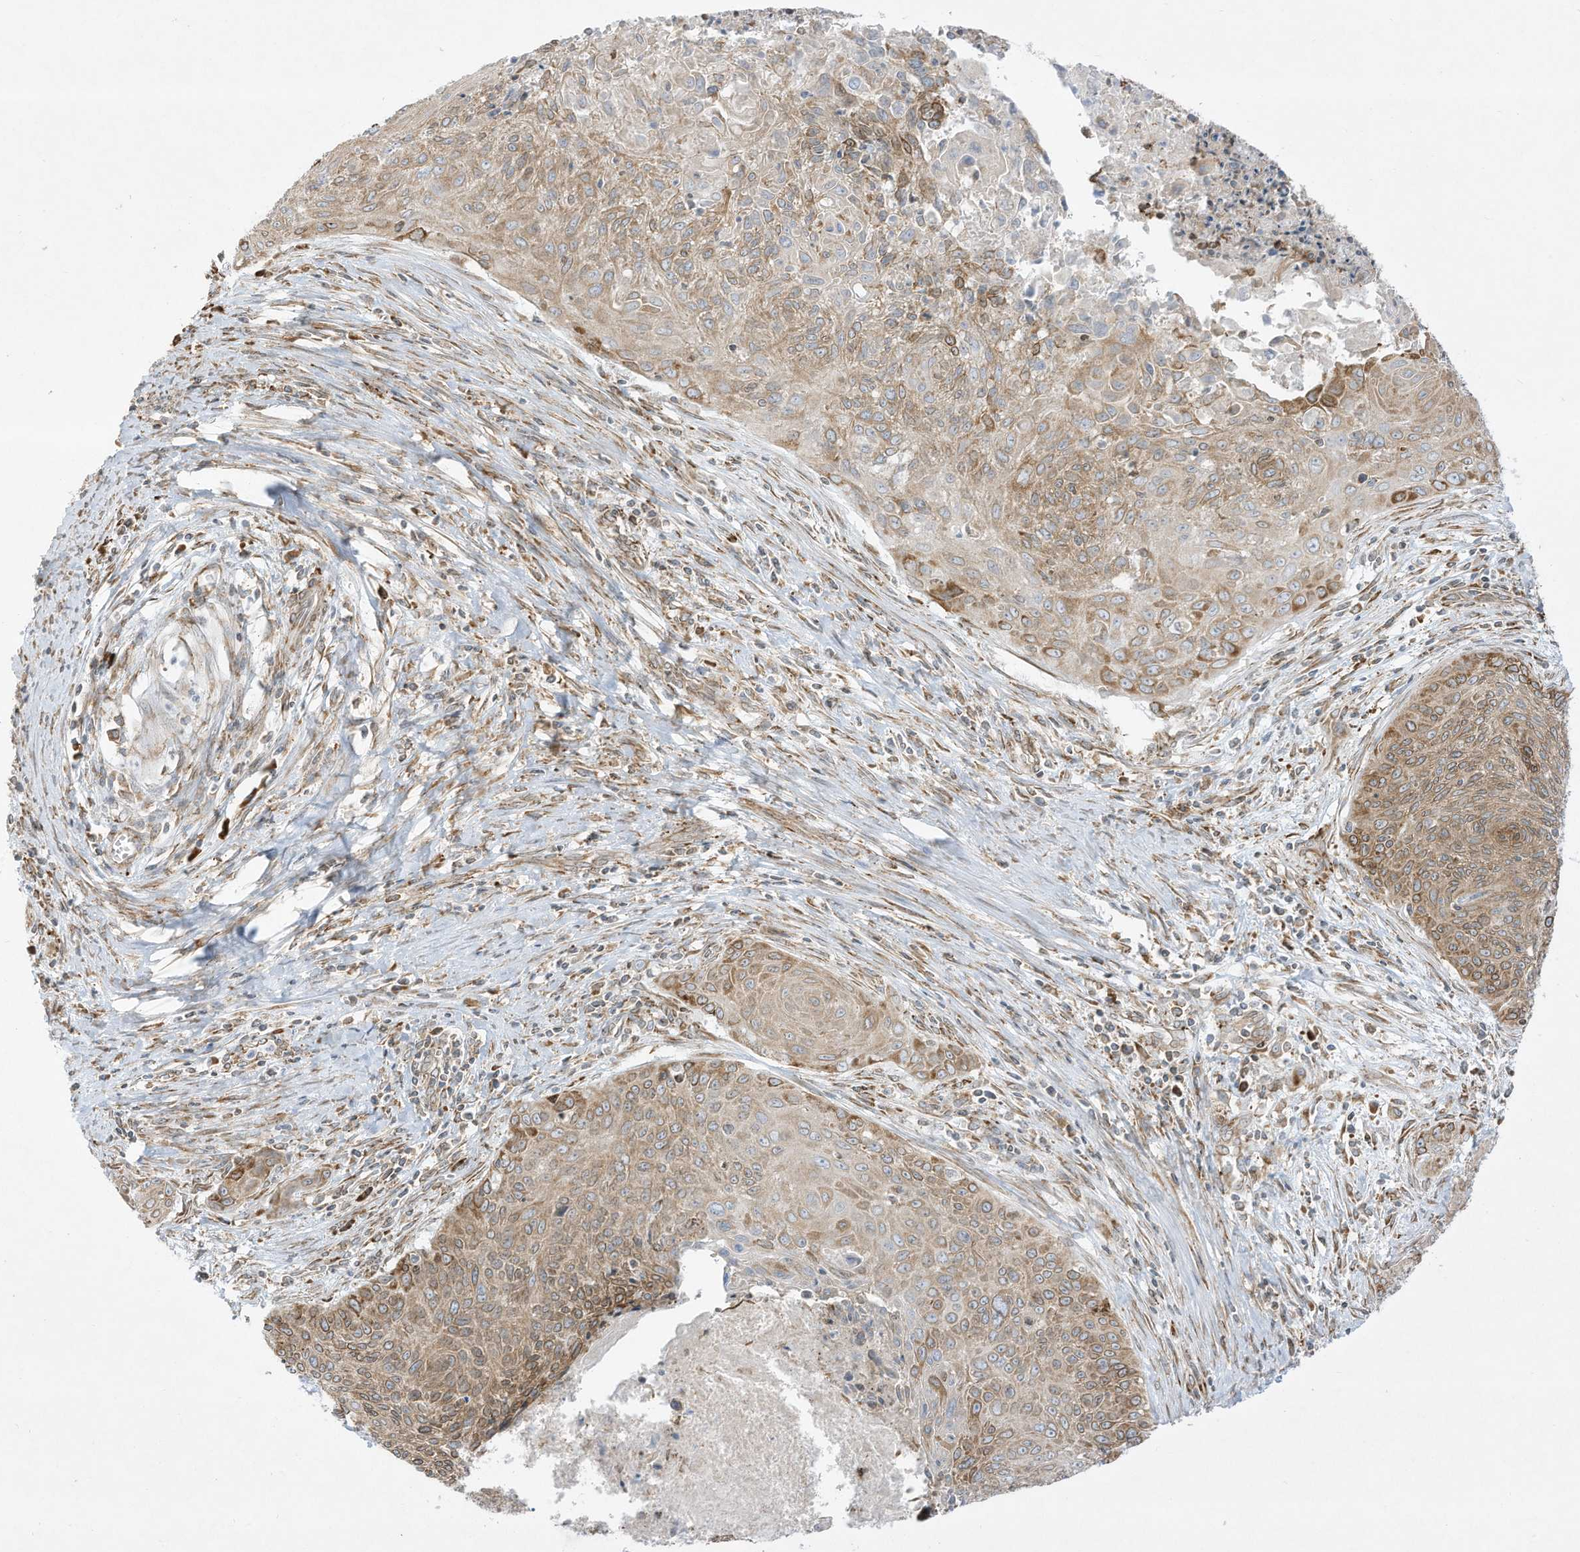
{"staining": {"intensity": "moderate", "quantity": ">75%", "location": "cytoplasmic/membranous"}, "tissue": "cervical cancer", "cell_type": "Tumor cells", "image_type": "cancer", "snomed": [{"axis": "morphology", "description": "Squamous cell carcinoma, NOS"}, {"axis": "topography", "description": "Cervix"}], "caption": "Protein analysis of cervical cancer (squamous cell carcinoma) tissue displays moderate cytoplasmic/membranous staining in about >75% of tumor cells. (brown staining indicates protein expression, while blue staining denotes nuclei).", "gene": "PTK6", "patient": {"sex": "female", "age": 55}}